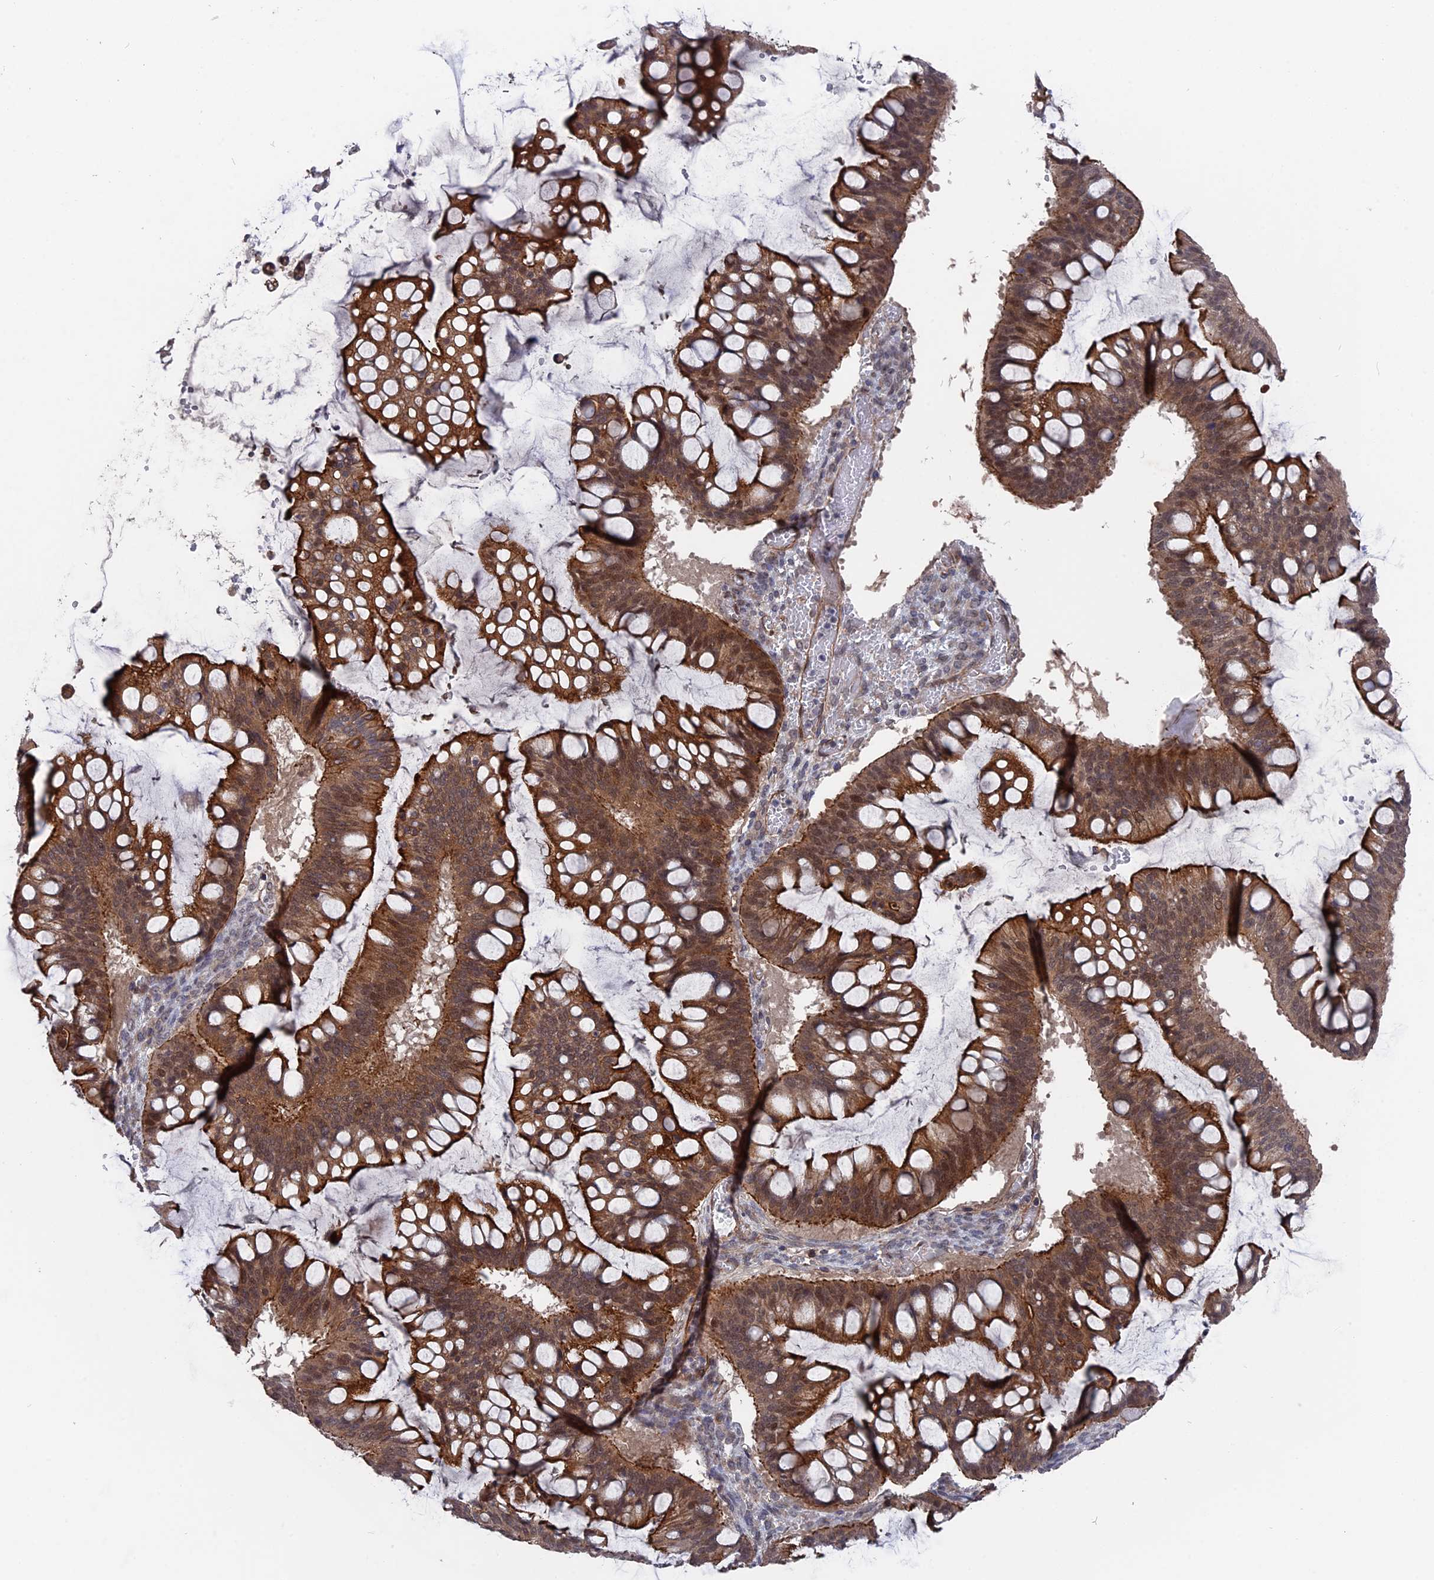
{"staining": {"intensity": "moderate", "quantity": ">75%", "location": "cytoplasmic/membranous,nuclear"}, "tissue": "ovarian cancer", "cell_type": "Tumor cells", "image_type": "cancer", "snomed": [{"axis": "morphology", "description": "Cystadenocarcinoma, mucinous, NOS"}, {"axis": "topography", "description": "Ovary"}], "caption": "Moderate cytoplasmic/membranous and nuclear protein staining is present in approximately >75% of tumor cells in ovarian mucinous cystadenocarcinoma.", "gene": "NOSIP", "patient": {"sex": "female", "age": 73}}